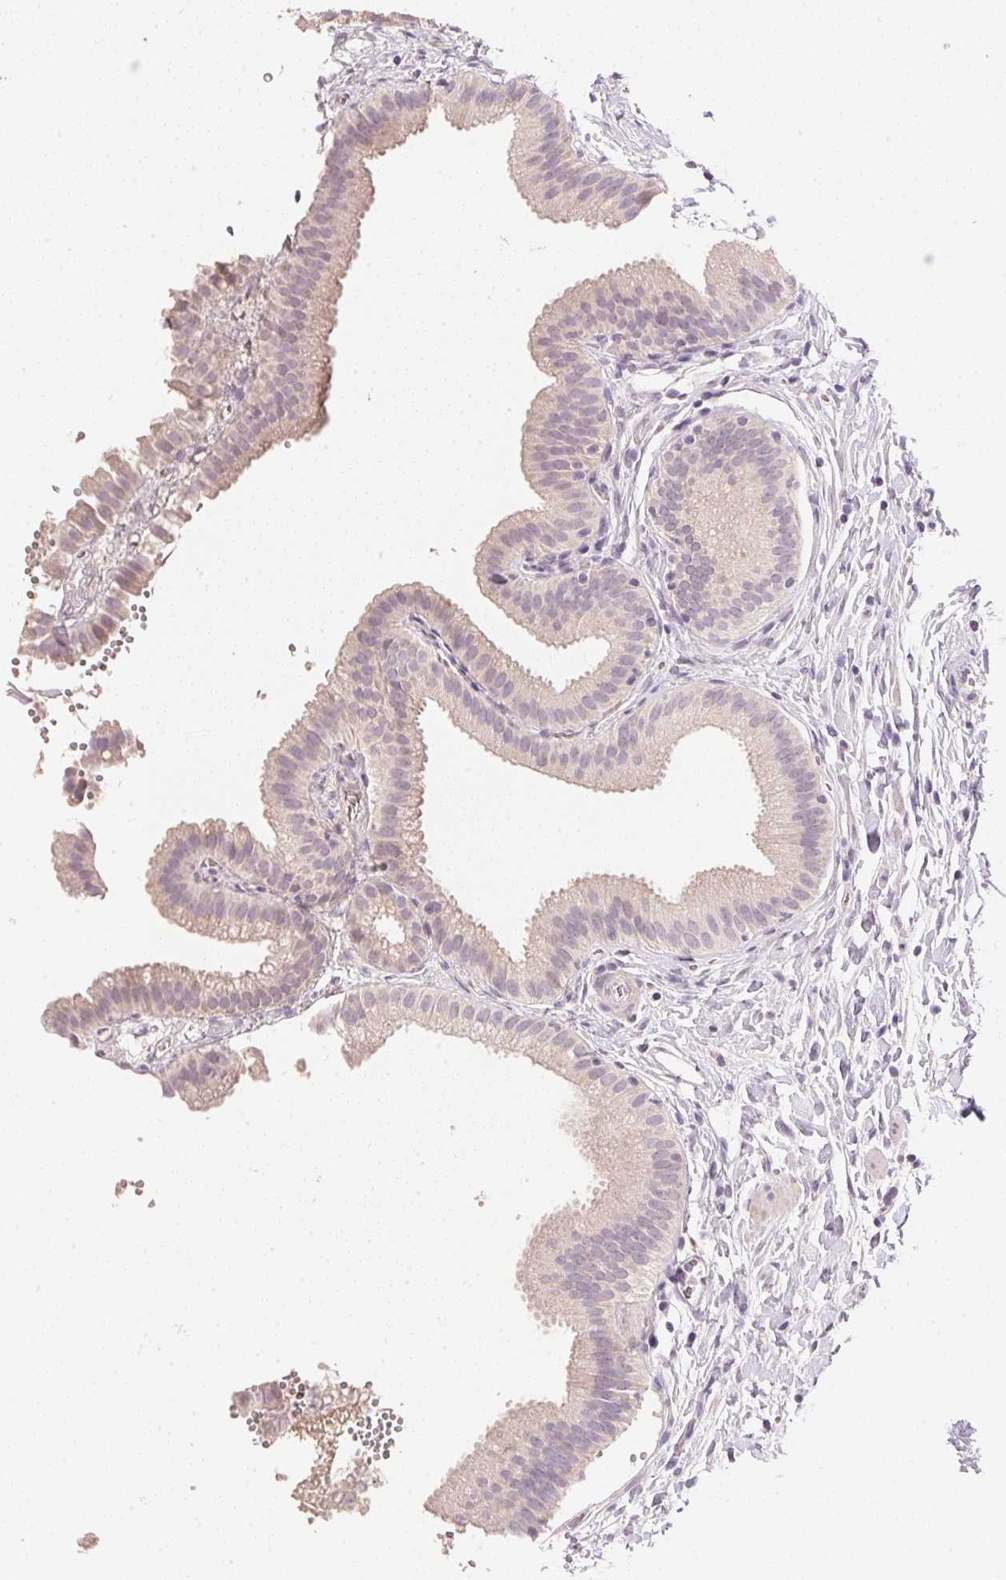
{"staining": {"intensity": "weak", "quantity": "25%-75%", "location": "cytoplasmic/membranous"}, "tissue": "gallbladder", "cell_type": "Glandular cells", "image_type": "normal", "snomed": [{"axis": "morphology", "description": "Normal tissue, NOS"}, {"axis": "topography", "description": "Gallbladder"}], "caption": "IHC of normal gallbladder demonstrates low levels of weak cytoplasmic/membranous positivity in approximately 25%-75% of glandular cells. (DAB (3,3'-diaminobenzidine) IHC, brown staining for protein, blue staining for nuclei).", "gene": "DHCR24", "patient": {"sex": "female", "age": 63}}